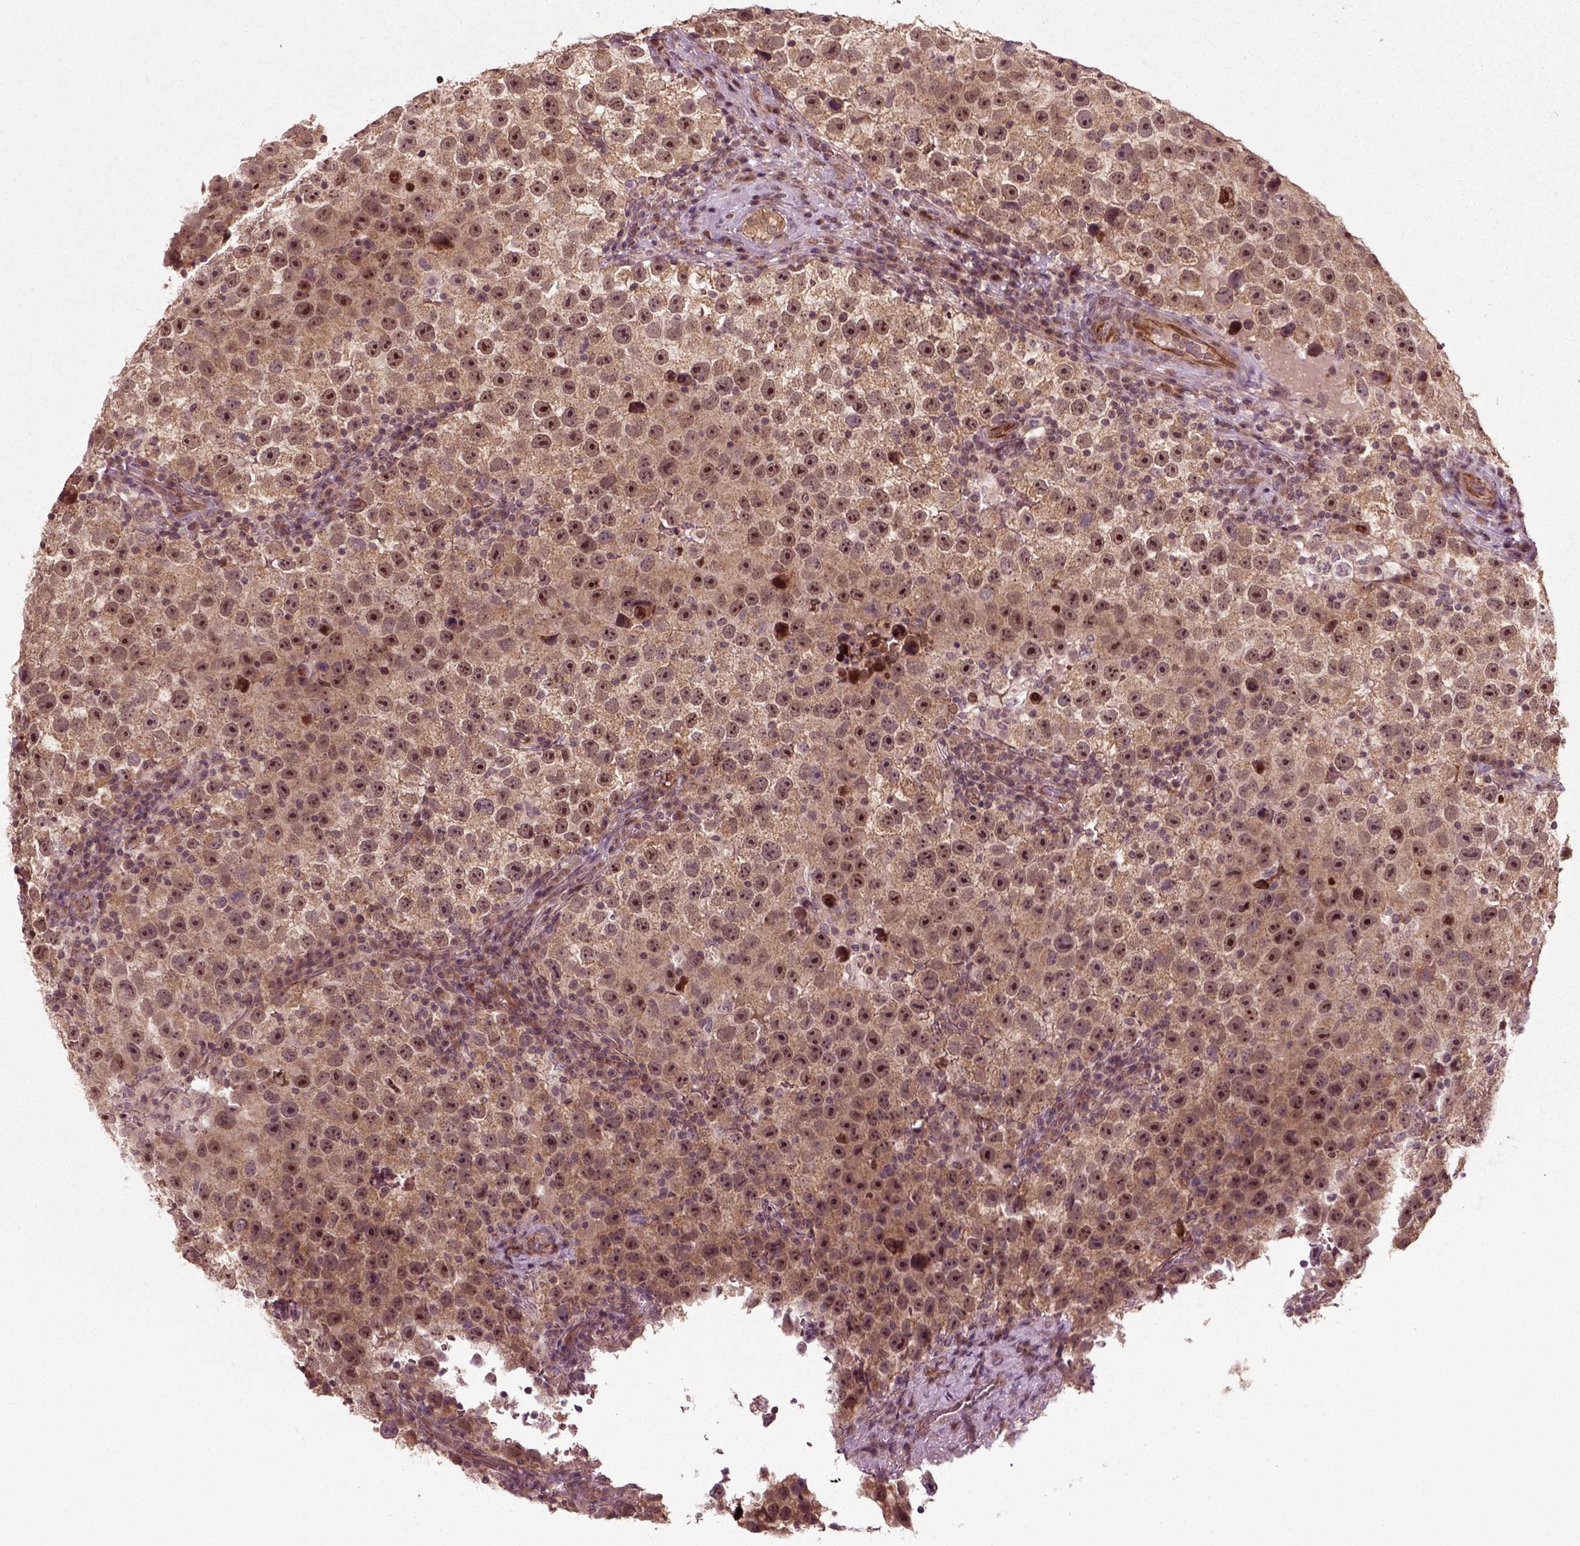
{"staining": {"intensity": "weak", "quantity": ">75%", "location": "cytoplasmic/membranous"}, "tissue": "testis cancer", "cell_type": "Tumor cells", "image_type": "cancer", "snomed": [{"axis": "morphology", "description": "Normal tissue, NOS"}, {"axis": "morphology", "description": "Seminoma, NOS"}, {"axis": "topography", "description": "Testis"}], "caption": "A brown stain shows weak cytoplasmic/membranous expression of a protein in human testis seminoma tumor cells.", "gene": "PLCD3", "patient": {"sex": "male", "age": 31}}